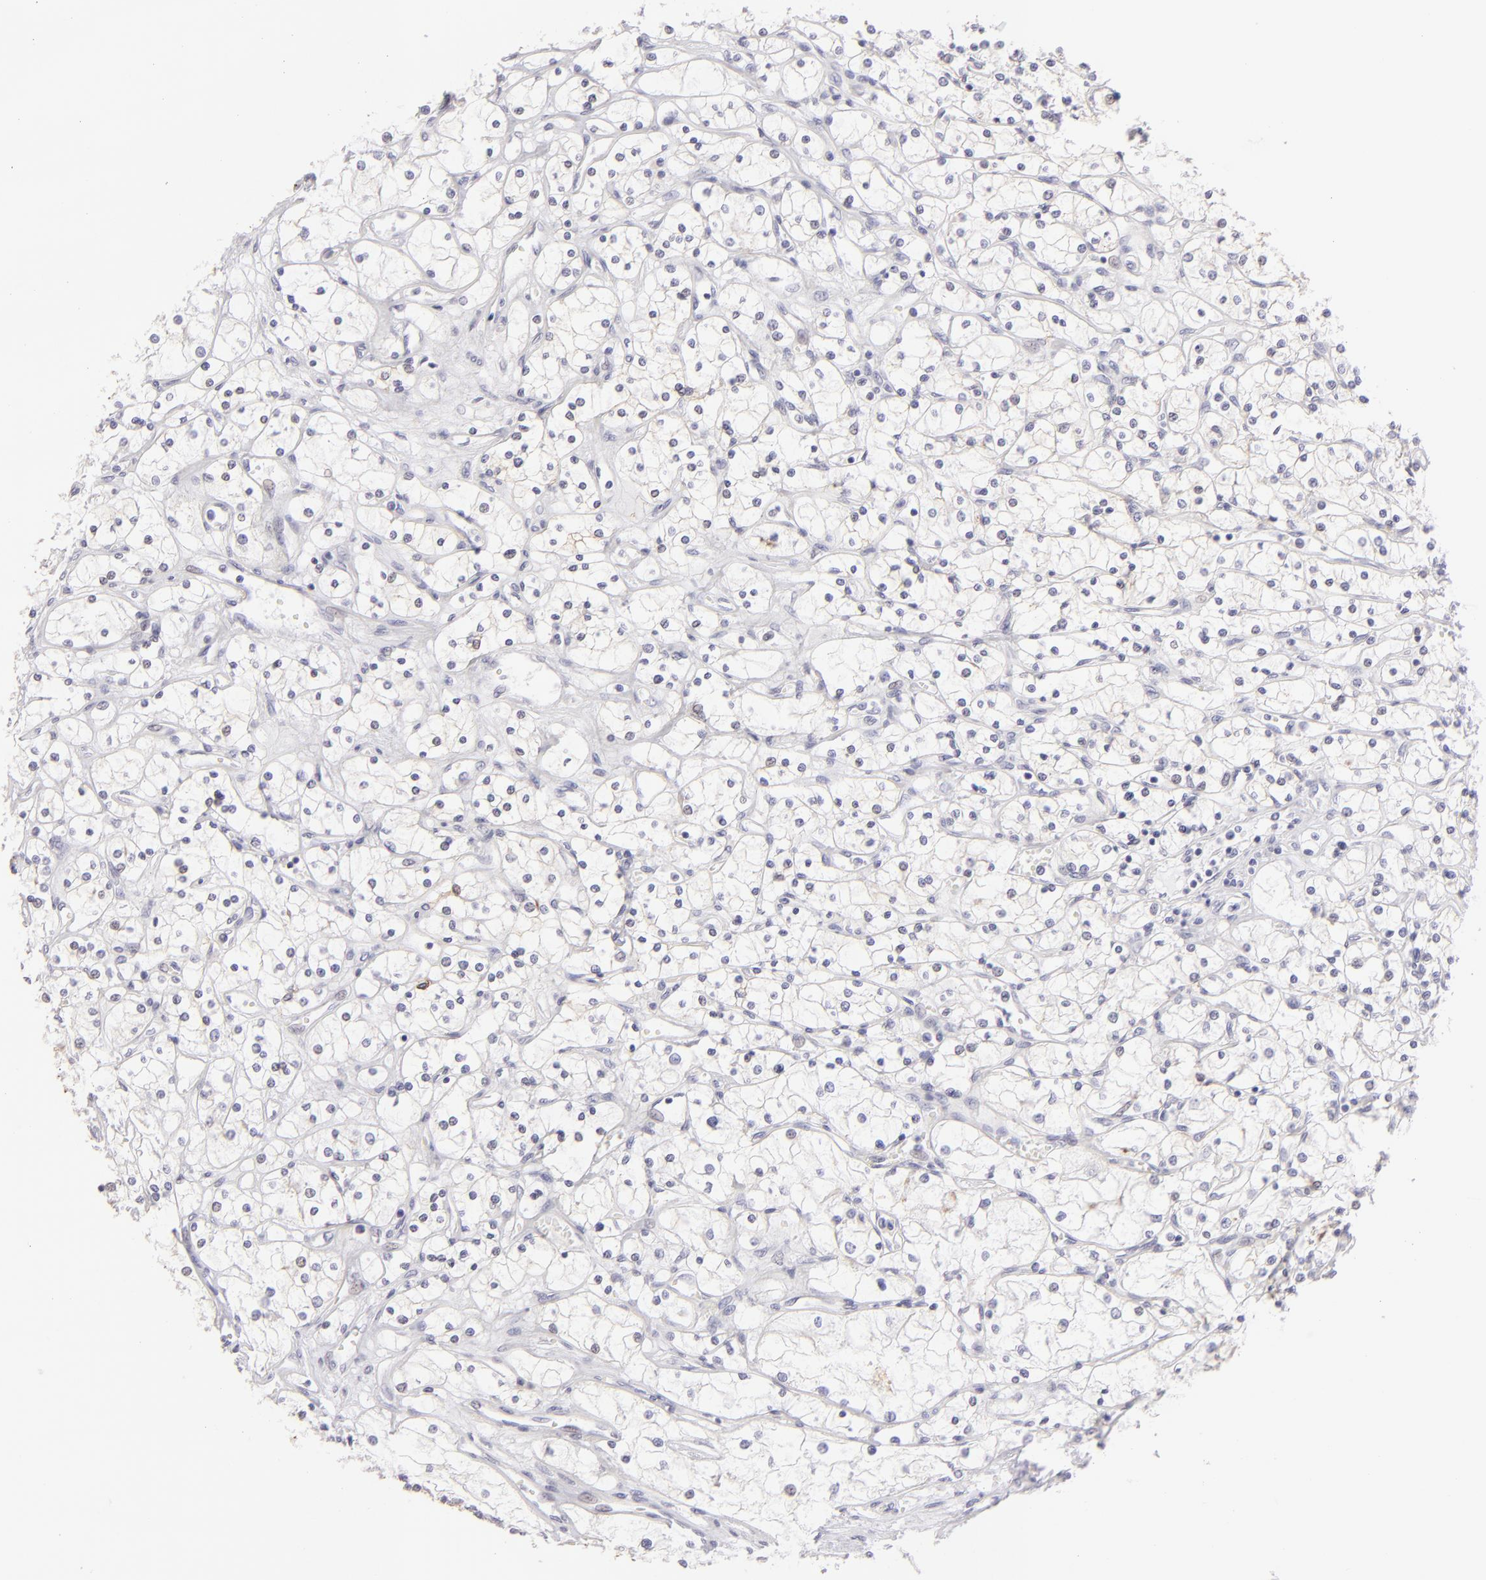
{"staining": {"intensity": "negative", "quantity": "none", "location": "none"}, "tissue": "renal cancer", "cell_type": "Tumor cells", "image_type": "cancer", "snomed": [{"axis": "morphology", "description": "Adenocarcinoma, NOS"}, {"axis": "topography", "description": "Kidney"}], "caption": "DAB (3,3'-diaminobenzidine) immunohistochemical staining of adenocarcinoma (renal) displays no significant positivity in tumor cells.", "gene": "CLDN4", "patient": {"sex": "male", "age": 61}}